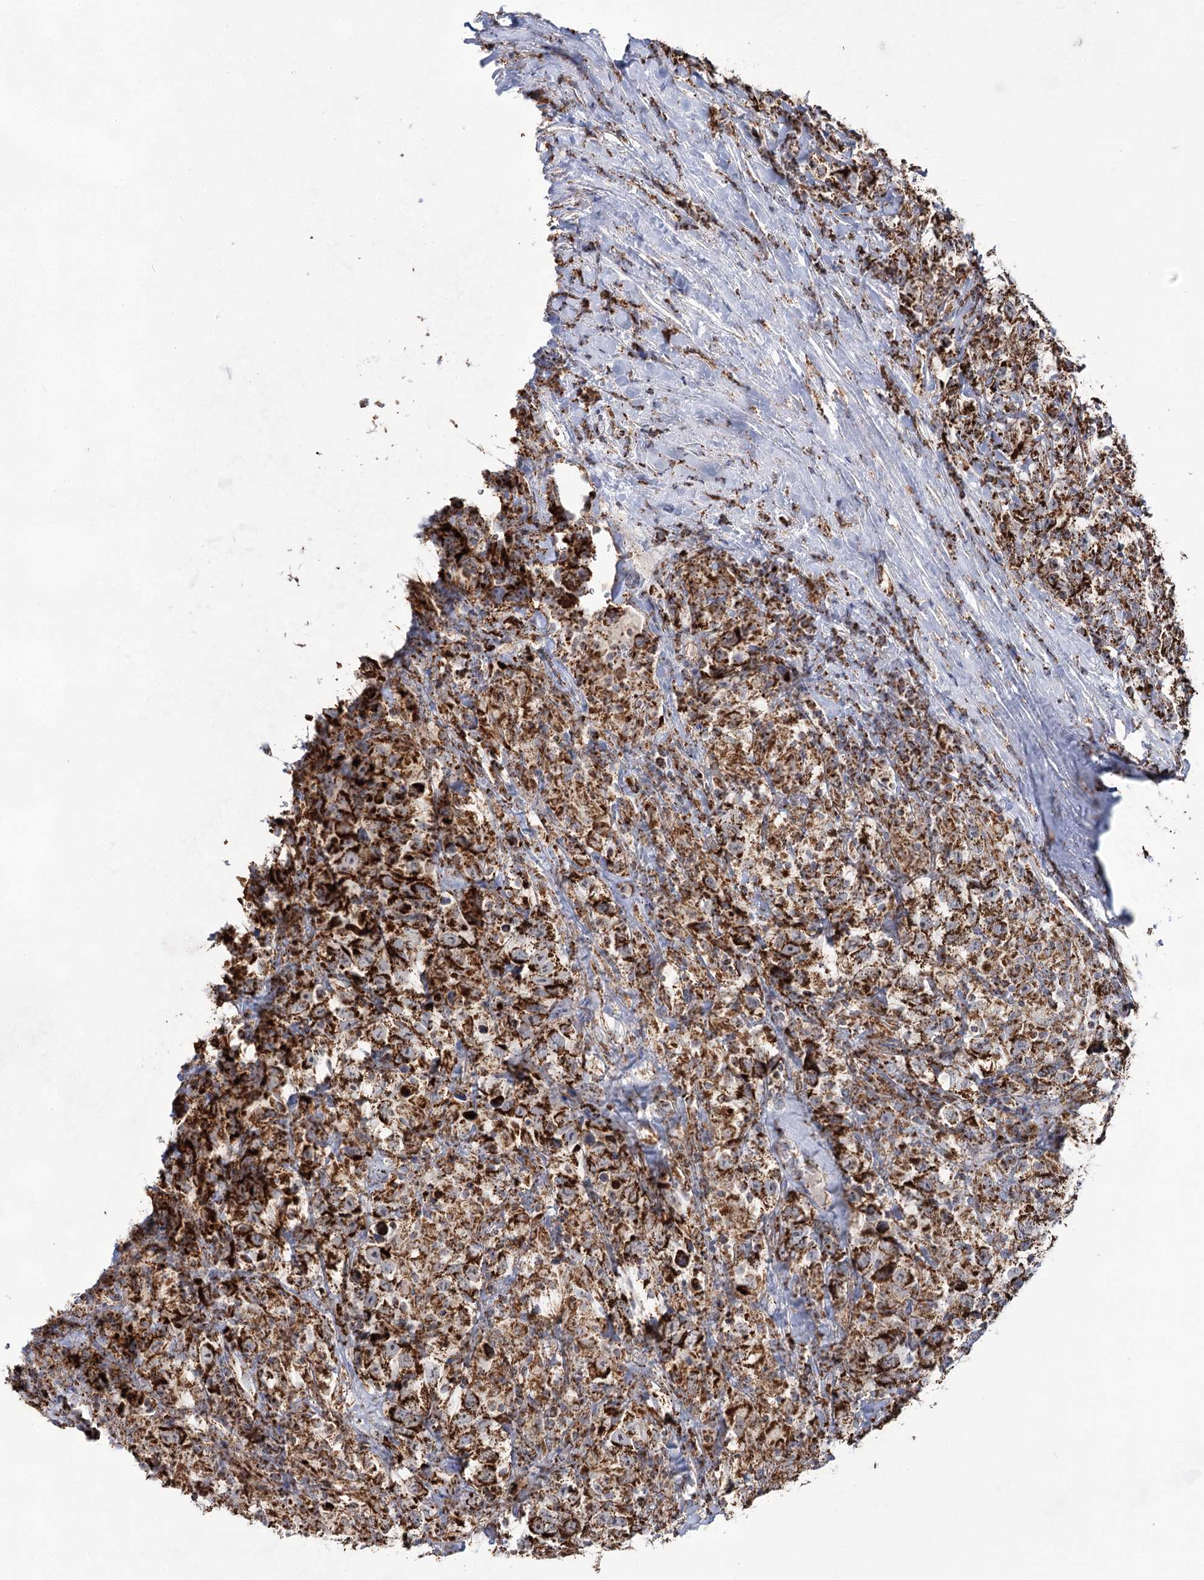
{"staining": {"intensity": "strong", "quantity": ">75%", "location": "cytoplasmic/membranous"}, "tissue": "testis cancer", "cell_type": "Tumor cells", "image_type": "cancer", "snomed": [{"axis": "morphology", "description": "Seminoma, NOS"}, {"axis": "topography", "description": "Testis"}], "caption": "Immunohistochemical staining of human testis cancer (seminoma) demonstrates strong cytoplasmic/membranous protein expression in approximately >75% of tumor cells. (Stains: DAB (3,3'-diaminobenzidine) in brown, nuclei in blue, Microscopy: brightfield microscopy at high magnification).", "gene": "CWF19L1", "patient": {"sex": "male", "age": 41}}